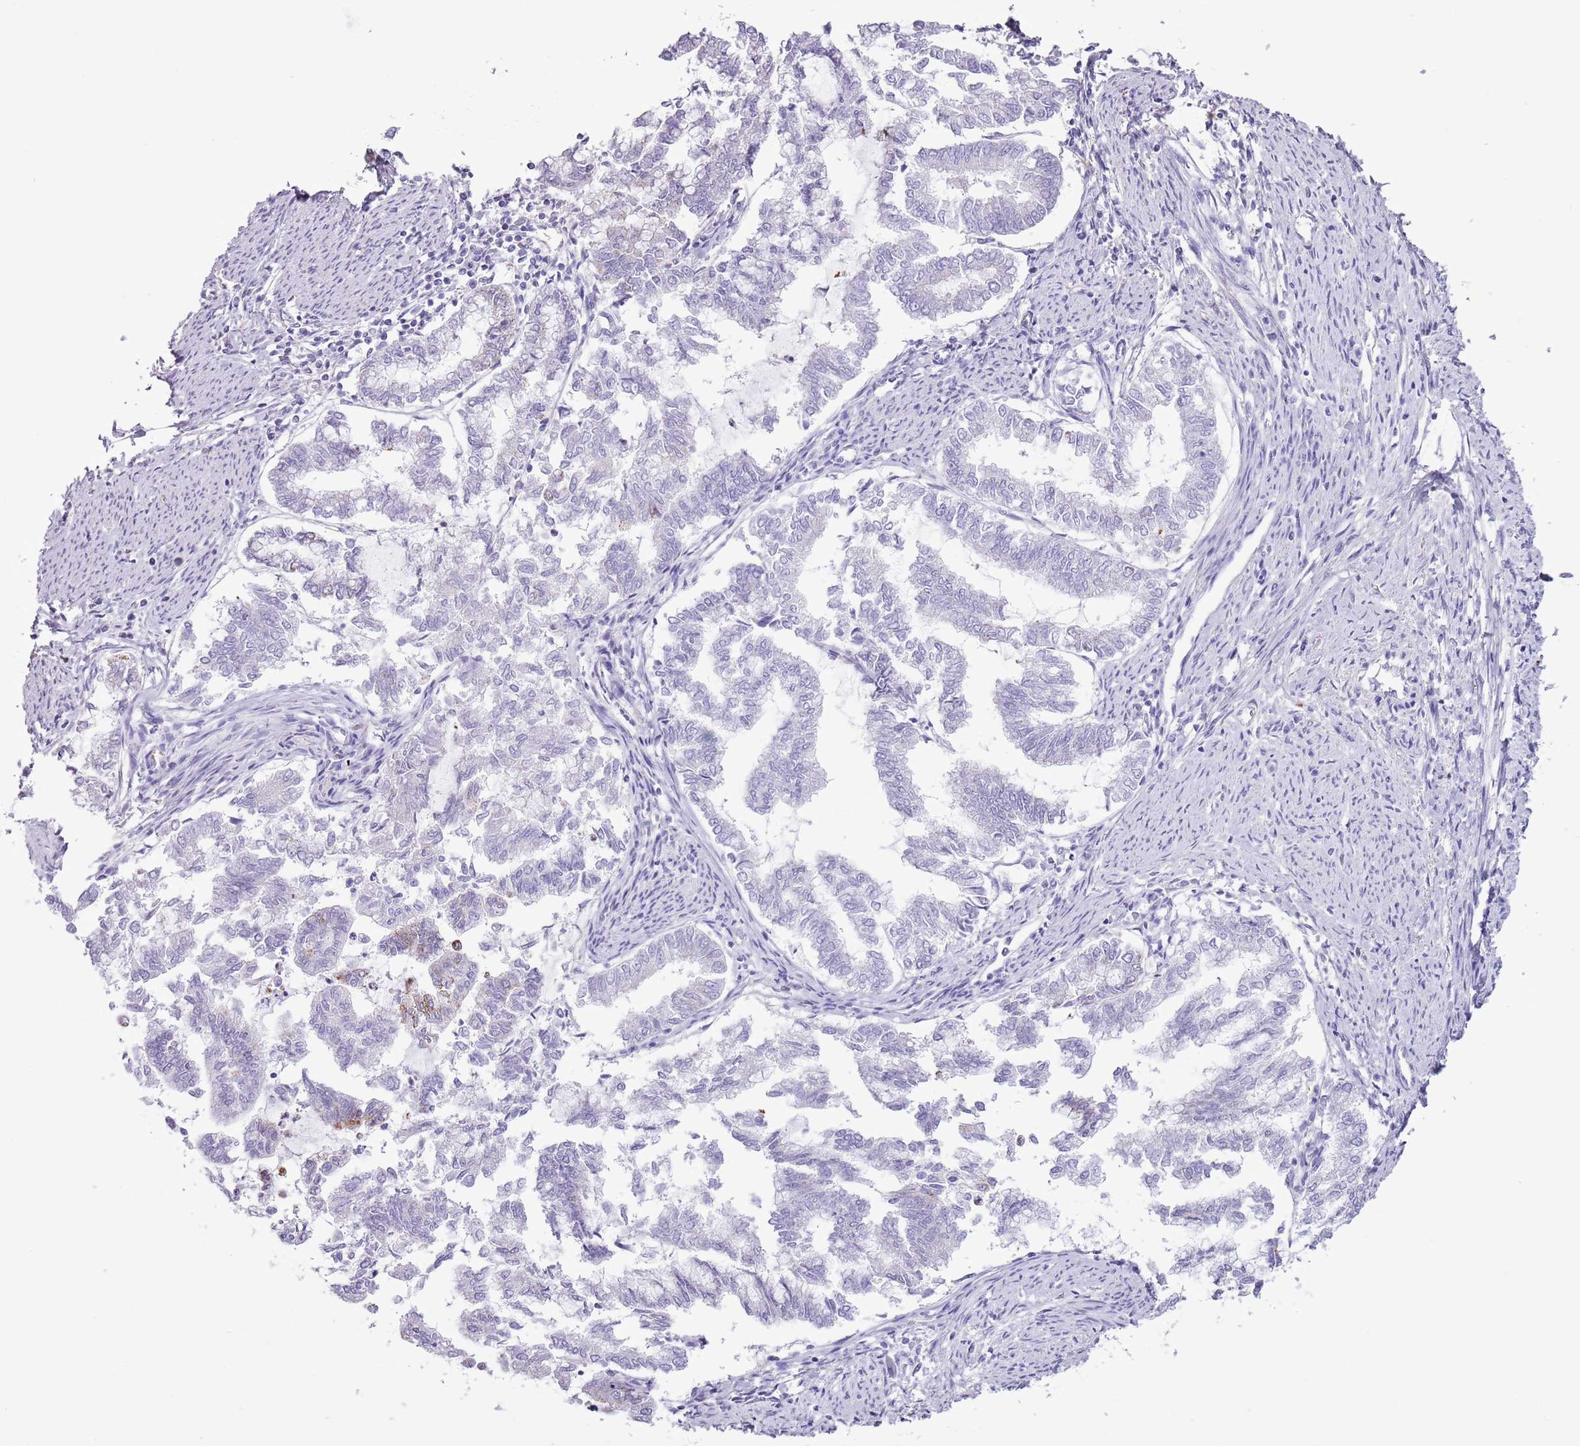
{"staining": {"intensity": "negative", "quantity": "none", "location": "none"}, "tissue": "endometrial cancer", "cell_type": "Tumor cells", "image_type": "cancer", "snomed": [{"axis": "morphology", "description": "Adenocarcinoma, NOS"}, {"axis": "topography", "description": "Endometrium"}], "caption": "Immunohistochemistry micrograph of human endometrial adenocarcinoma stained for a protein (brown), which reveals no staining in tumor cells.", "gene": "SLC23A1", "patient": {"sex": "female", "age": 79}}